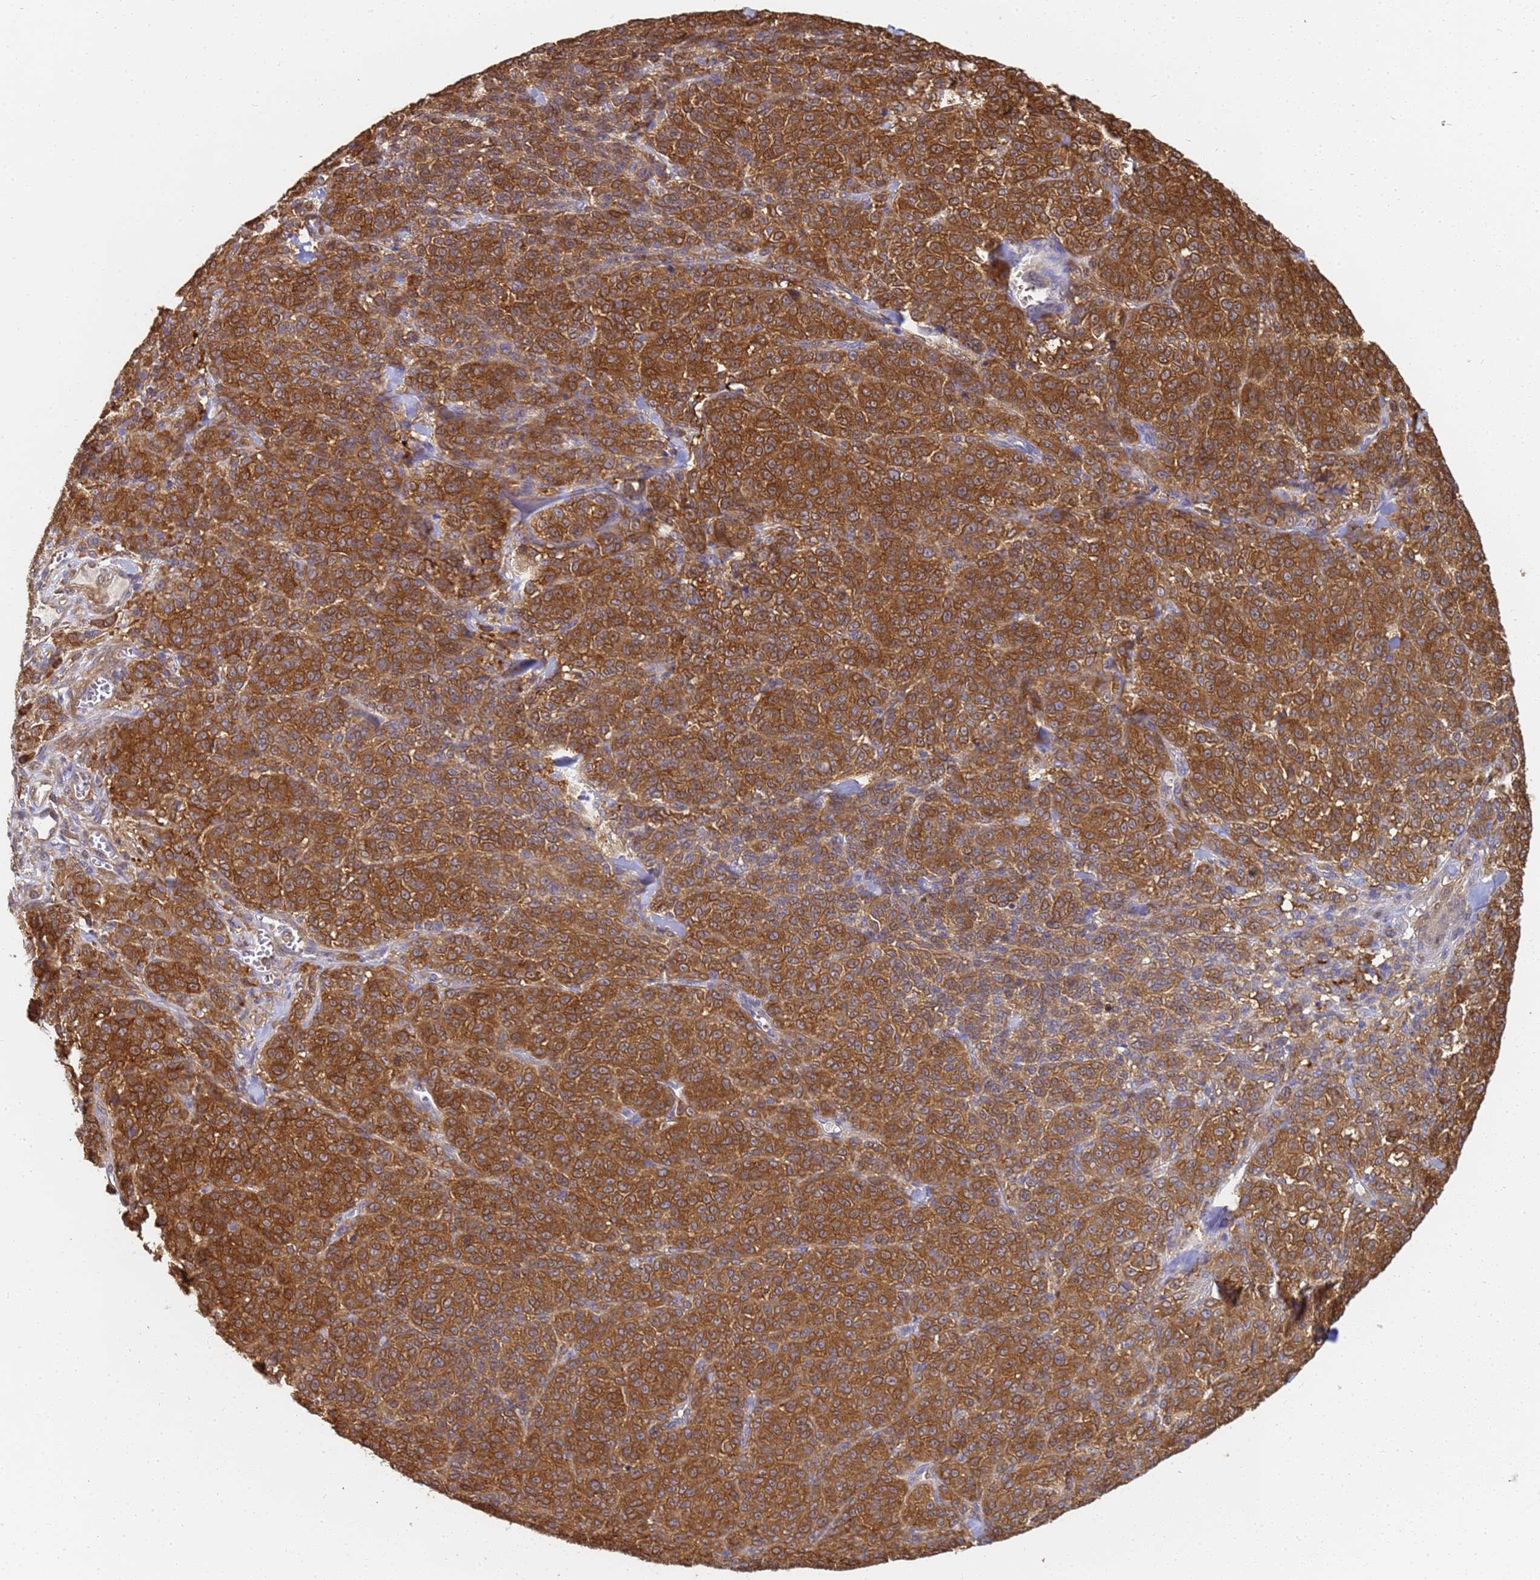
{"staining": {"intensity": "strong", "quantity": ">75%", "location": "cytoplasmic/membranous"}, "tissue": "melanoma", "cell_type": "Tumor cells", "image_type": "cancer", "snomed": [{"axis": "morphology", "description": "Normal tissue, NOS"}, {"axis": "morphology", "description": "Malignant melanoma, NOS"}, {"axis": "topography", "description": "Skin"}], "caption": "A high-resolution histopathology image shows IHC staining of malignant melanoma, which displays strong cytoplasmic/membranous expression in approximately >75% of tumor cells.", "gene": "NME1-NME2", "patient": {"sex": "female", "age": 34}}